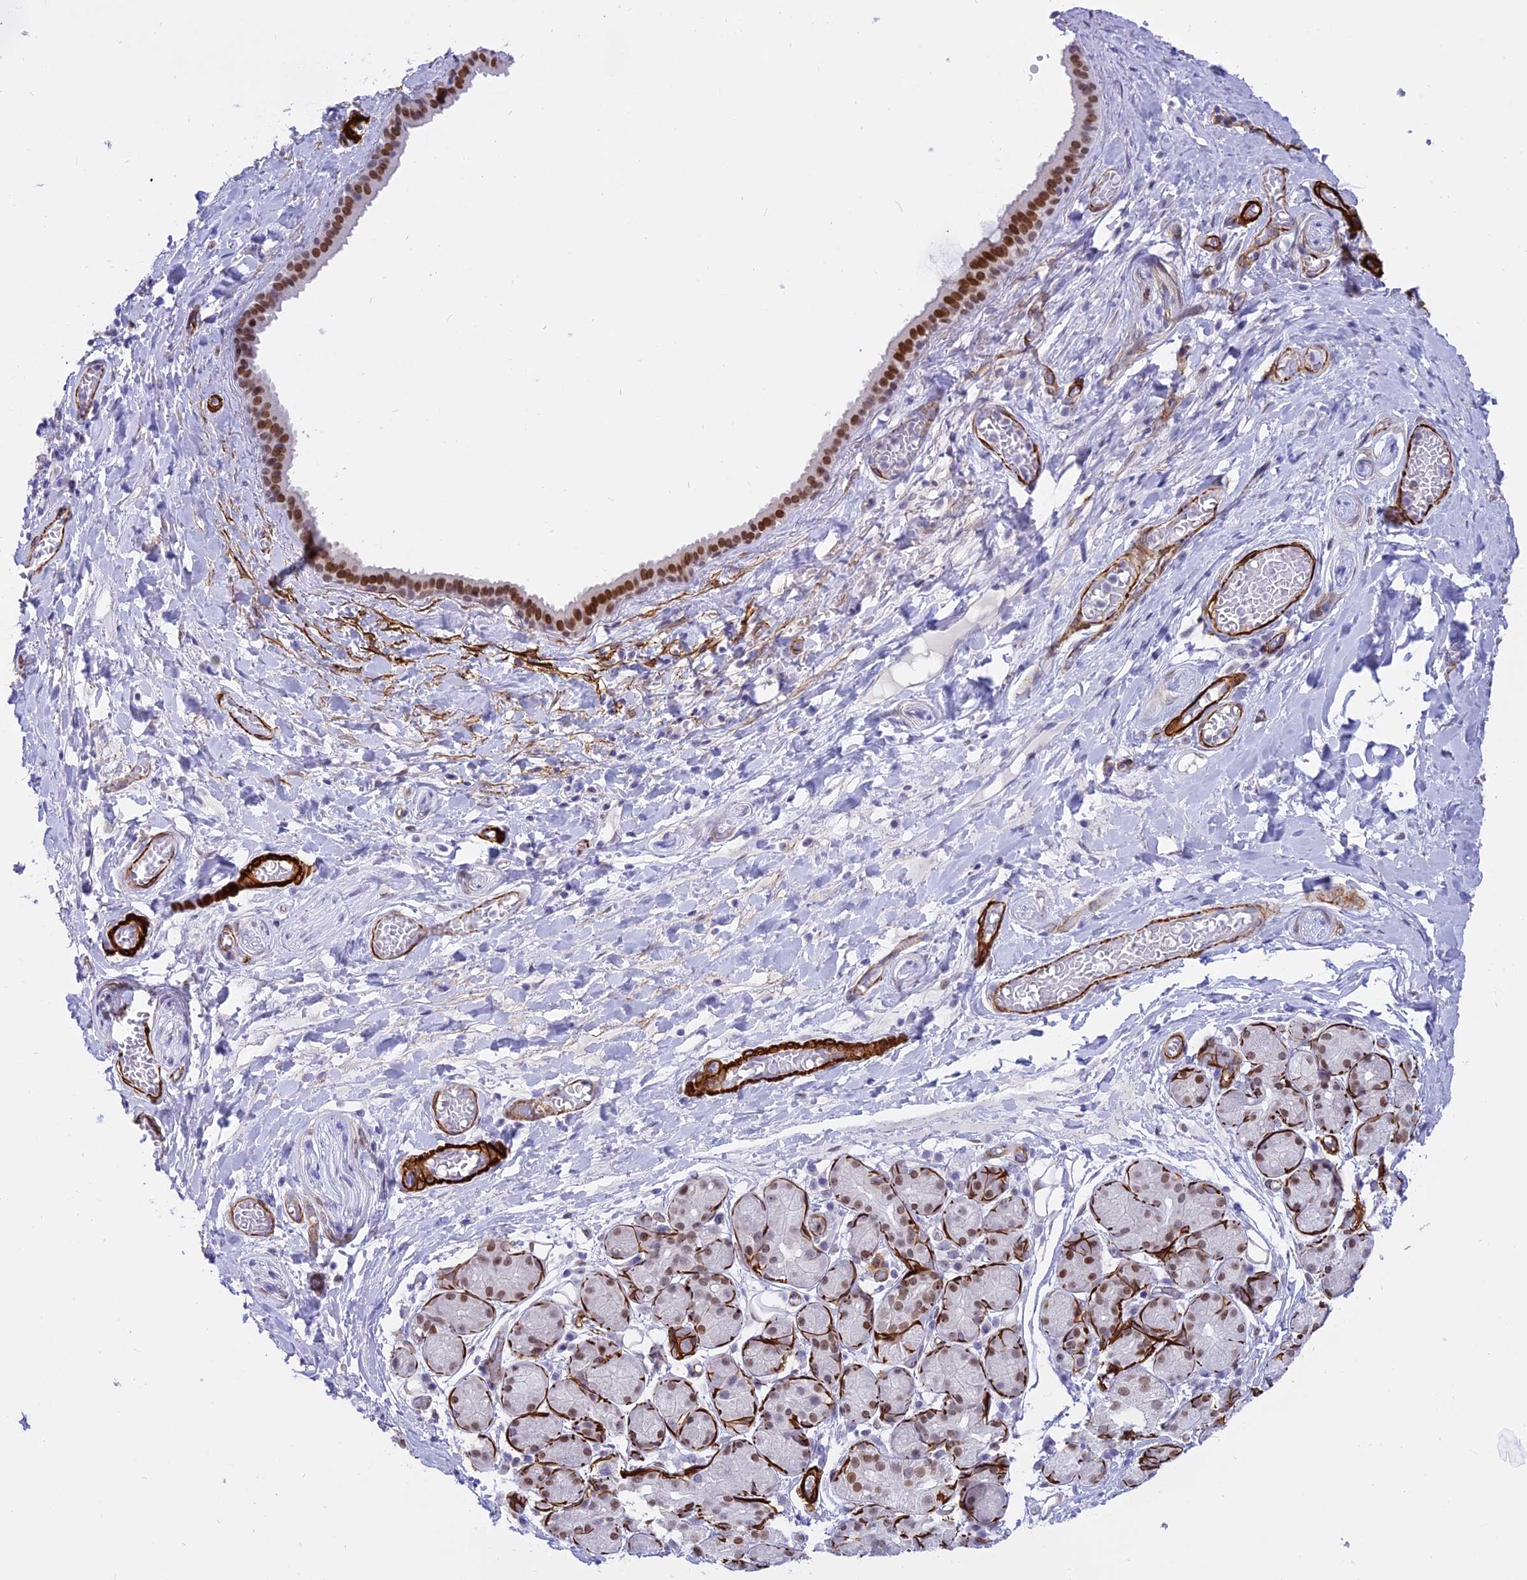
{"staining": {"intensity": "negative", "quantity": "none", "location": "none"}, "tissue": "adipose tissue", "cell_type": "Adipocytes", "image_type": "normal", "snomed": [{"axis": "morphology", "description": "Normal tissue, NOS"}, {"axis": "topography", "description": "Salivary gland"}, {"axis": "topography", "description": "Peripheral nerve tissue"}], "caption": "The photomicrograph reveals no staining of adipocytes in unremarkable adipose tissue. (IHC, brightfield microscopy, high magnification).", "gene": "CENPV", "patient": {"sex": "male", "age": 62}}